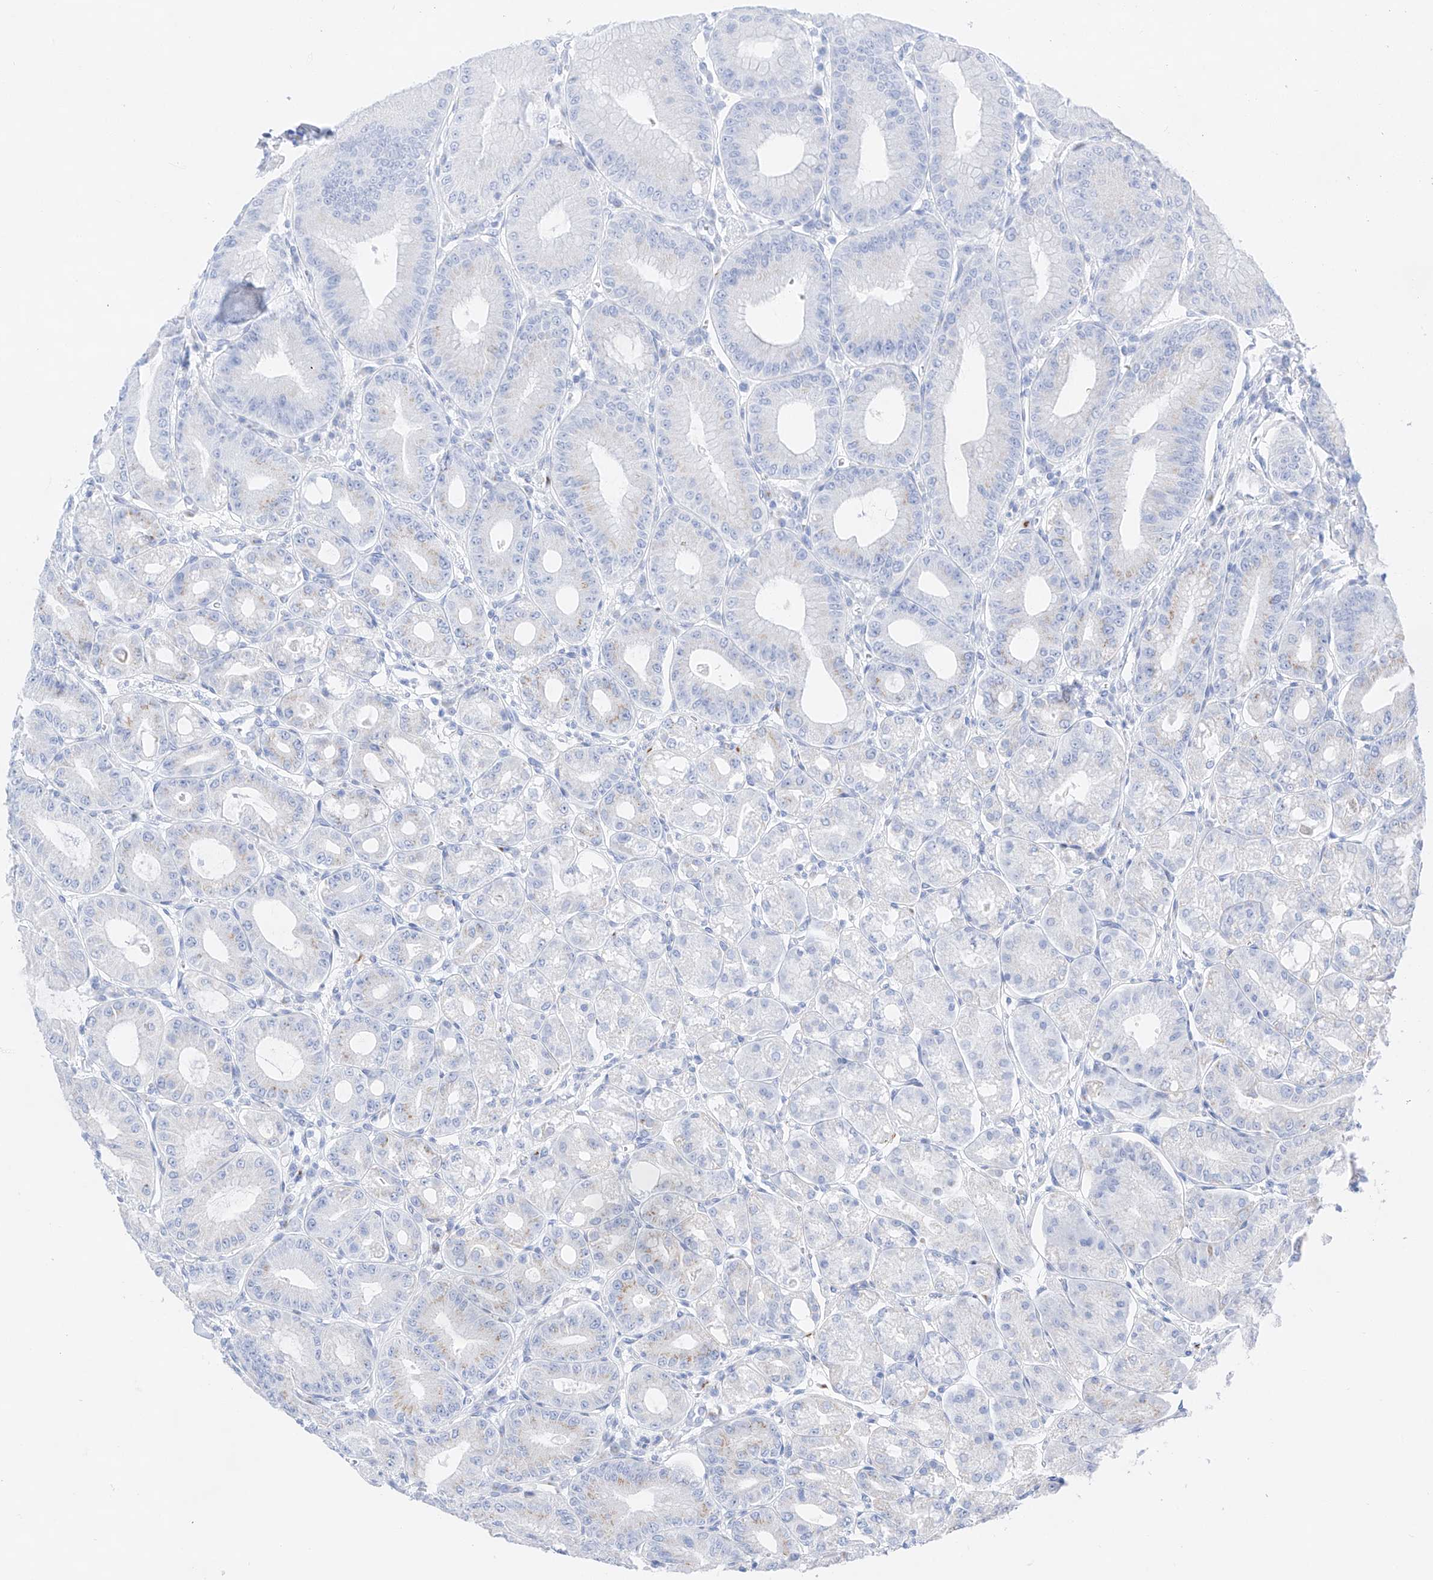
{"staining": {"intensity": "negative", "quantity": "none", "location": "none"}, "tissue": "stomach", "cell_type": "Glandular cells", "image_type": "normal", "snomed": [{"axis": "morphology", "description": "Normal tissue, NOS"}, {"axis": "topography", "description": "Stomach, lower"}], "caption": "Image shows no significant protein expression in glandular cells of normal stomach.", "gene": "NT5C3B", "patient": {"sex": "male", "age": 71}}